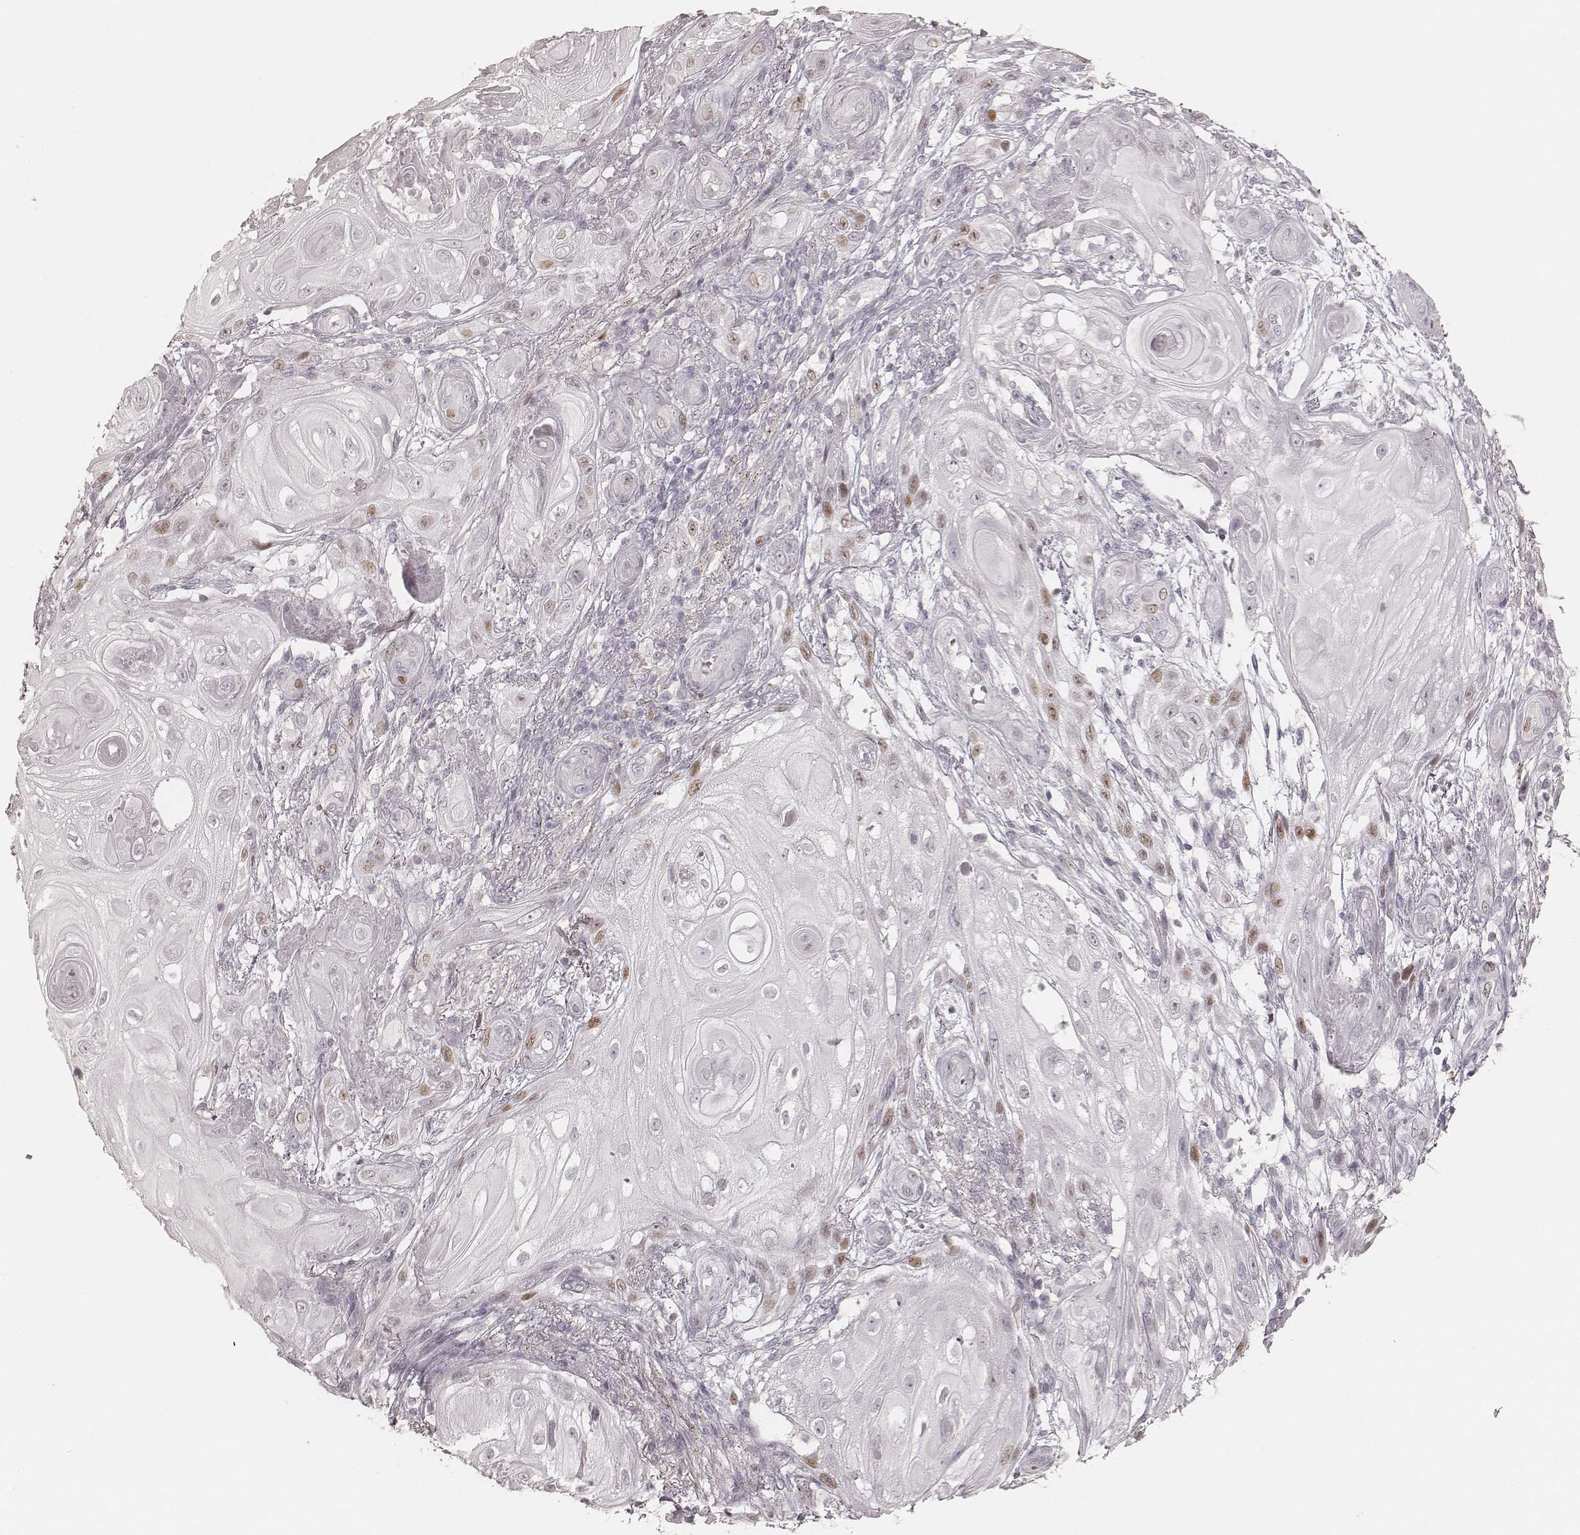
{"staining": {"intensity": "moderate", "quantity": "<25%", "location": "nuclear"}, "tissue": "skin cancer", "cell_type": "Tumor cells", "image_type": "cancer", "snomed": [{"axis": "morphology", "description": "Squamous cell carcinoma, NOS"}, {"axis": "topography", "description": "Skin"}], "caption": "Immunohistochemistry (IHC) staining of skin cancer, which shows low levels of moderate nuclear staining in approximately <25% of tumor cells indicating moderate nuclear protein expression. The staining was performed using DAB (brown) for protein detection and nuclei were counterstained in hematoxylin (blue).", "gene": "TEX37", "patient": {"sex": "male", "age": 62}}